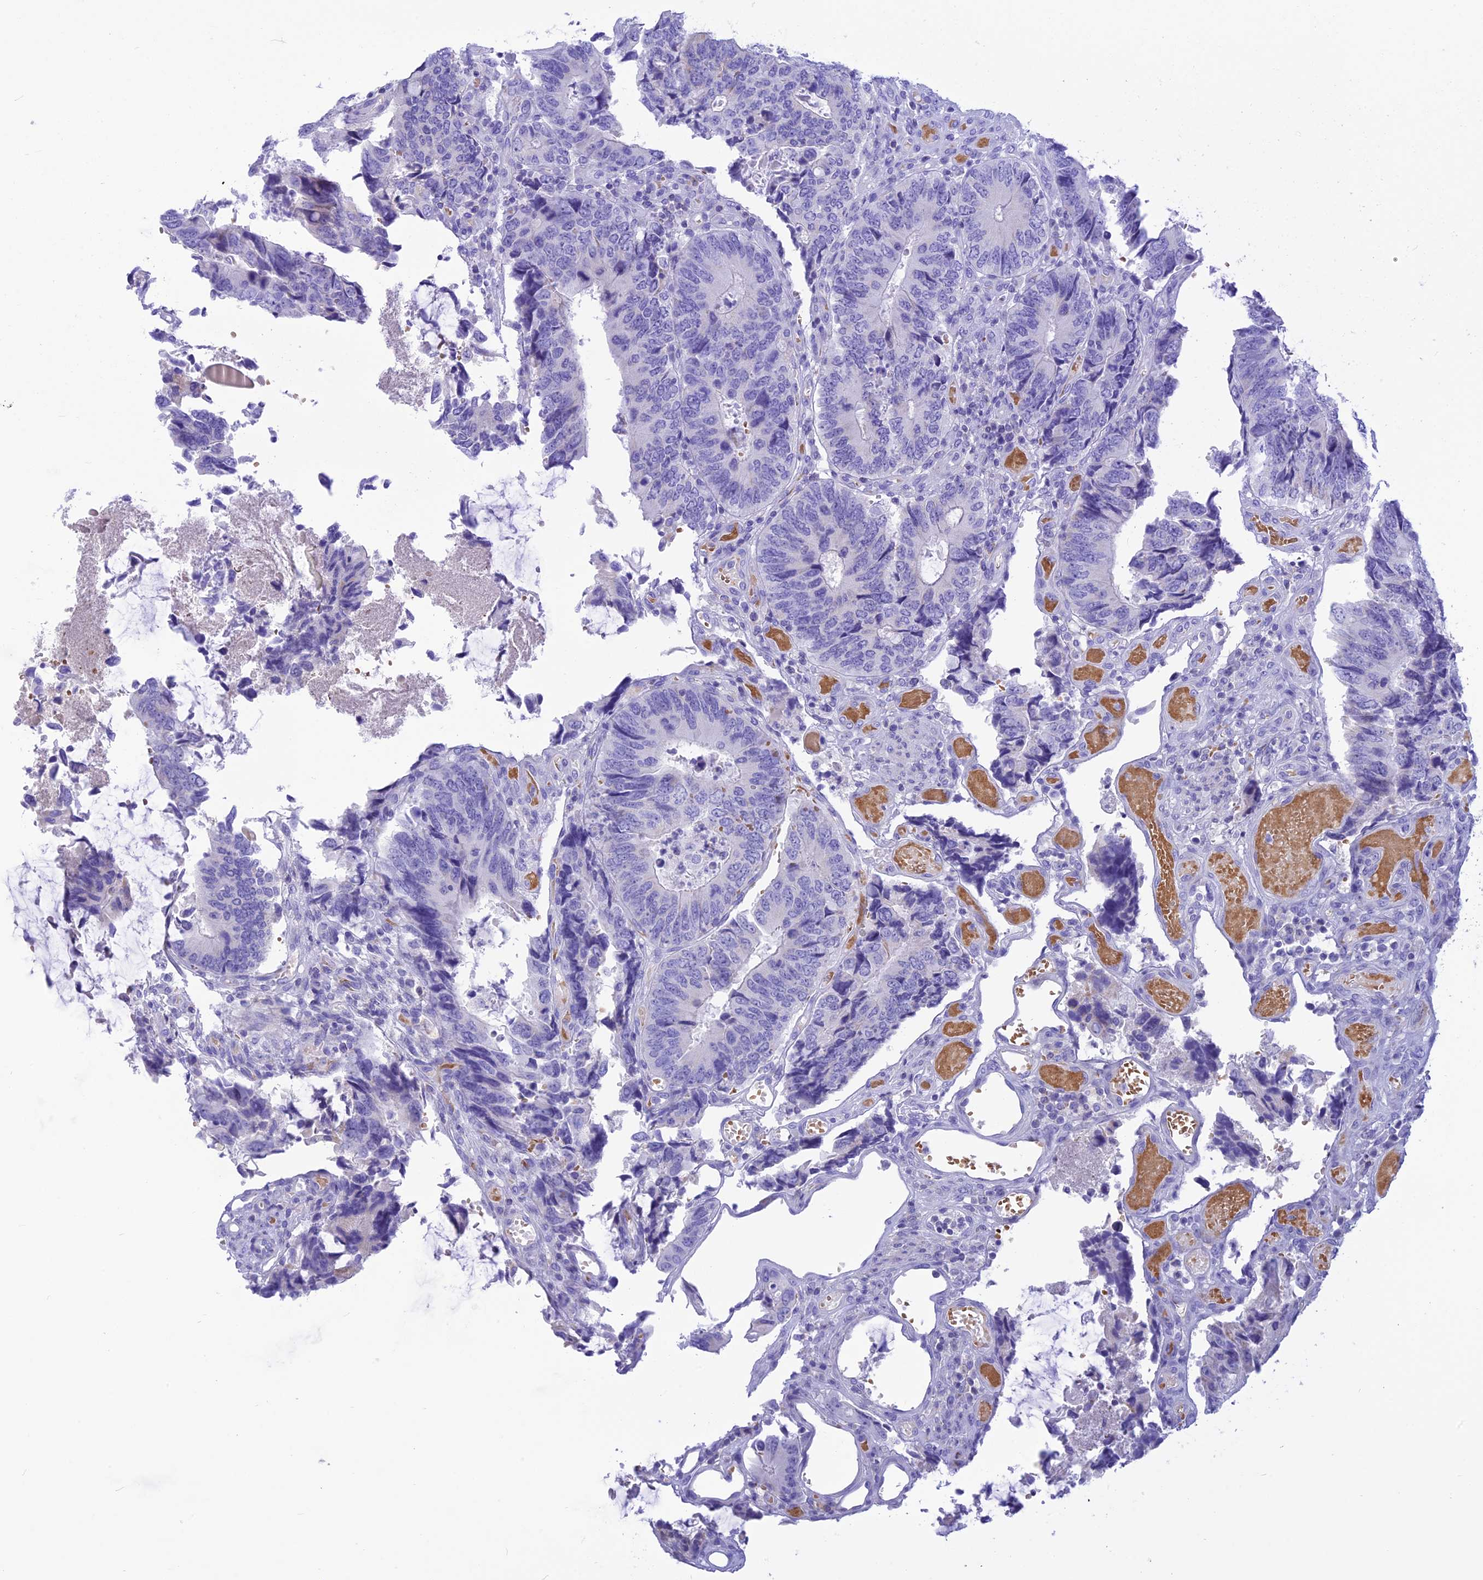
{"staining": {"intensity": "negative", "quantity": "none", "location": "none"}, "tissue": "colorectal cancer", "cell_type": "Tumor cells", "image_type": "cancer", "snomed": [{"axis": "morphology", "description": "Adenocarcinoma, NOS"}, {"axis": "topography", "description": "Colon"}], "caption": "High magnification brightfield microscopy of colorectal adenocarcinoma stained with DAB (brown) and counterstained with hematoxylin (blue): tumor cells show no significant expression.", "gene": "GLYATL1", "patient": {"sex": "male", "age": 87}}